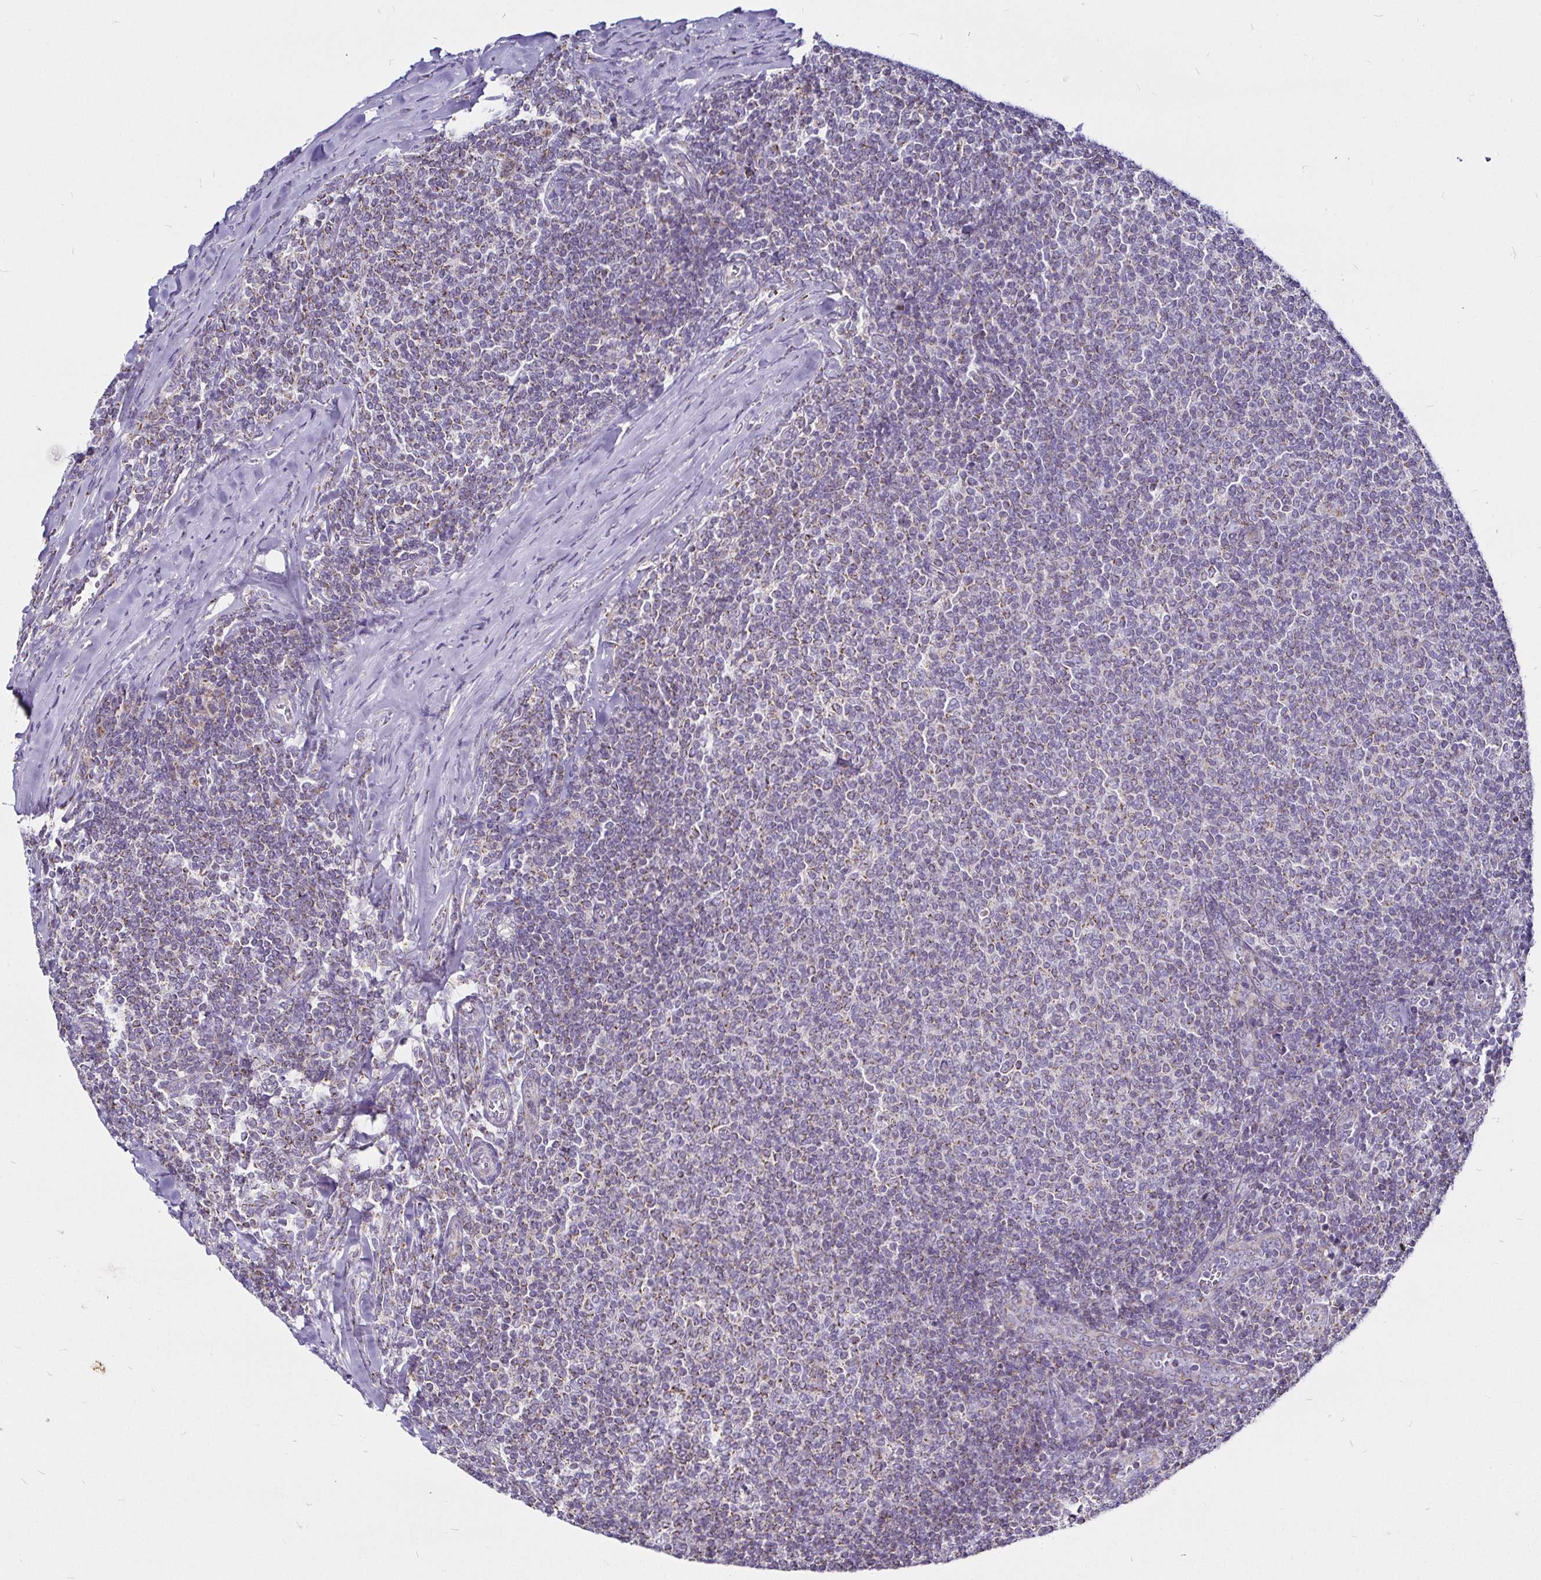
{"staining": {"intensity": "weak", "quantity": "25%-75%", "location": "cytoplasmic/membranous"}, "tissue": "lymphoma", "cell_type": "Tumor cells", "image_type": "cancer", "snomed": [{"axis": "morphology", "description": "Malignant lymphoma, non-Hodgkin's type, Low grade"}, {"axis": "topography", "description": "Lymph node"}], "caption": "Weak cytoplasmic/membranous positivity is present in about 25%-75% of tumor cells in low-grade malignant lymphoma, non-Hodgkin's type.", "gene": "PGAM2", "patient": {"sex": "male", "age": 52}}